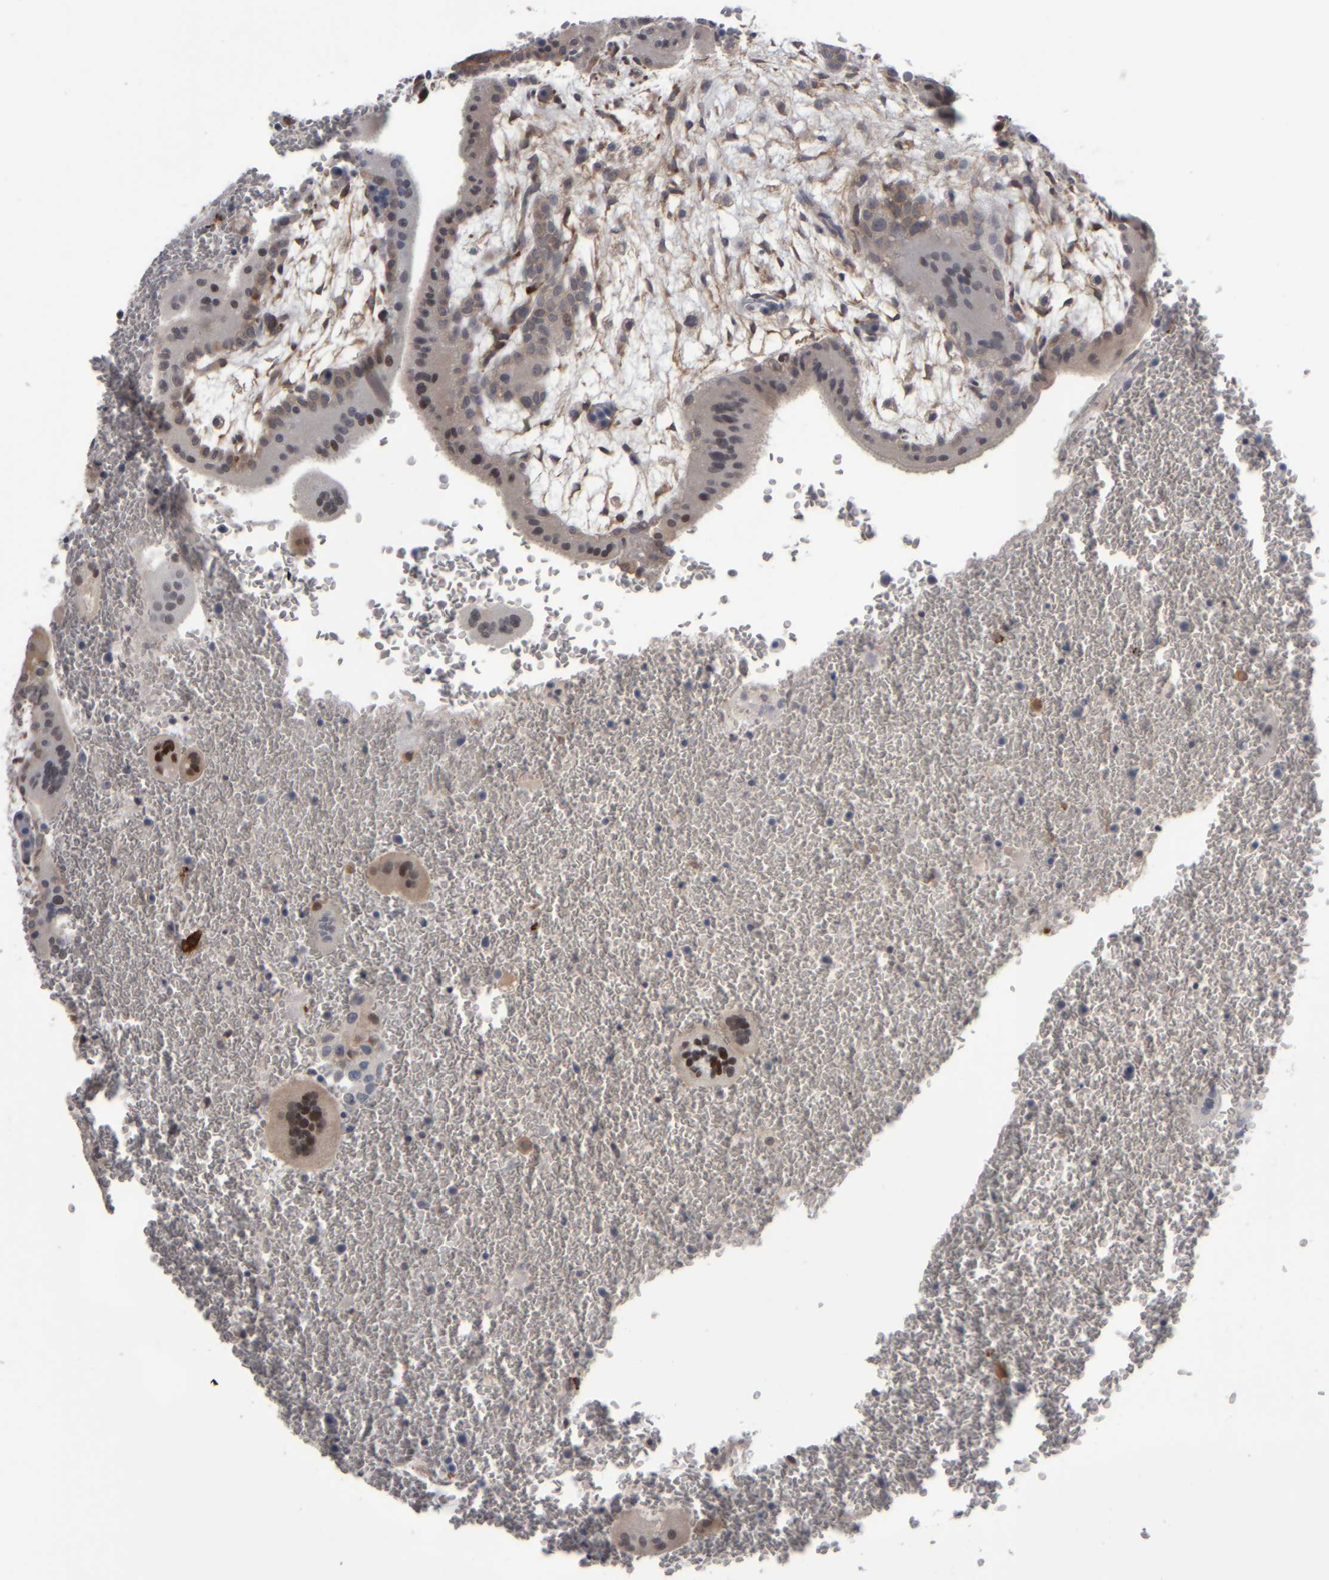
{"staining": {"intensity": "weak", "quantity": "<25%", "location": "cytoplasmic/membranous"}, "tissue": "placenta", "cell_type": "Trophoblastic cells", "image_type": "normal", "snomed": [{"axis": "morphology", "description": "Normal tissue, NOS"}, {"axis": "topography", "description": "Placenta"}], "caption": "The photomicrograph shows no staining of trophoblastic cells in unremarkable placenta. (DAB IHC visualized using brightfield microscopy, high magnification).", "gene": "COL14A1", "patient": {"sex": "female", "age": 35}}